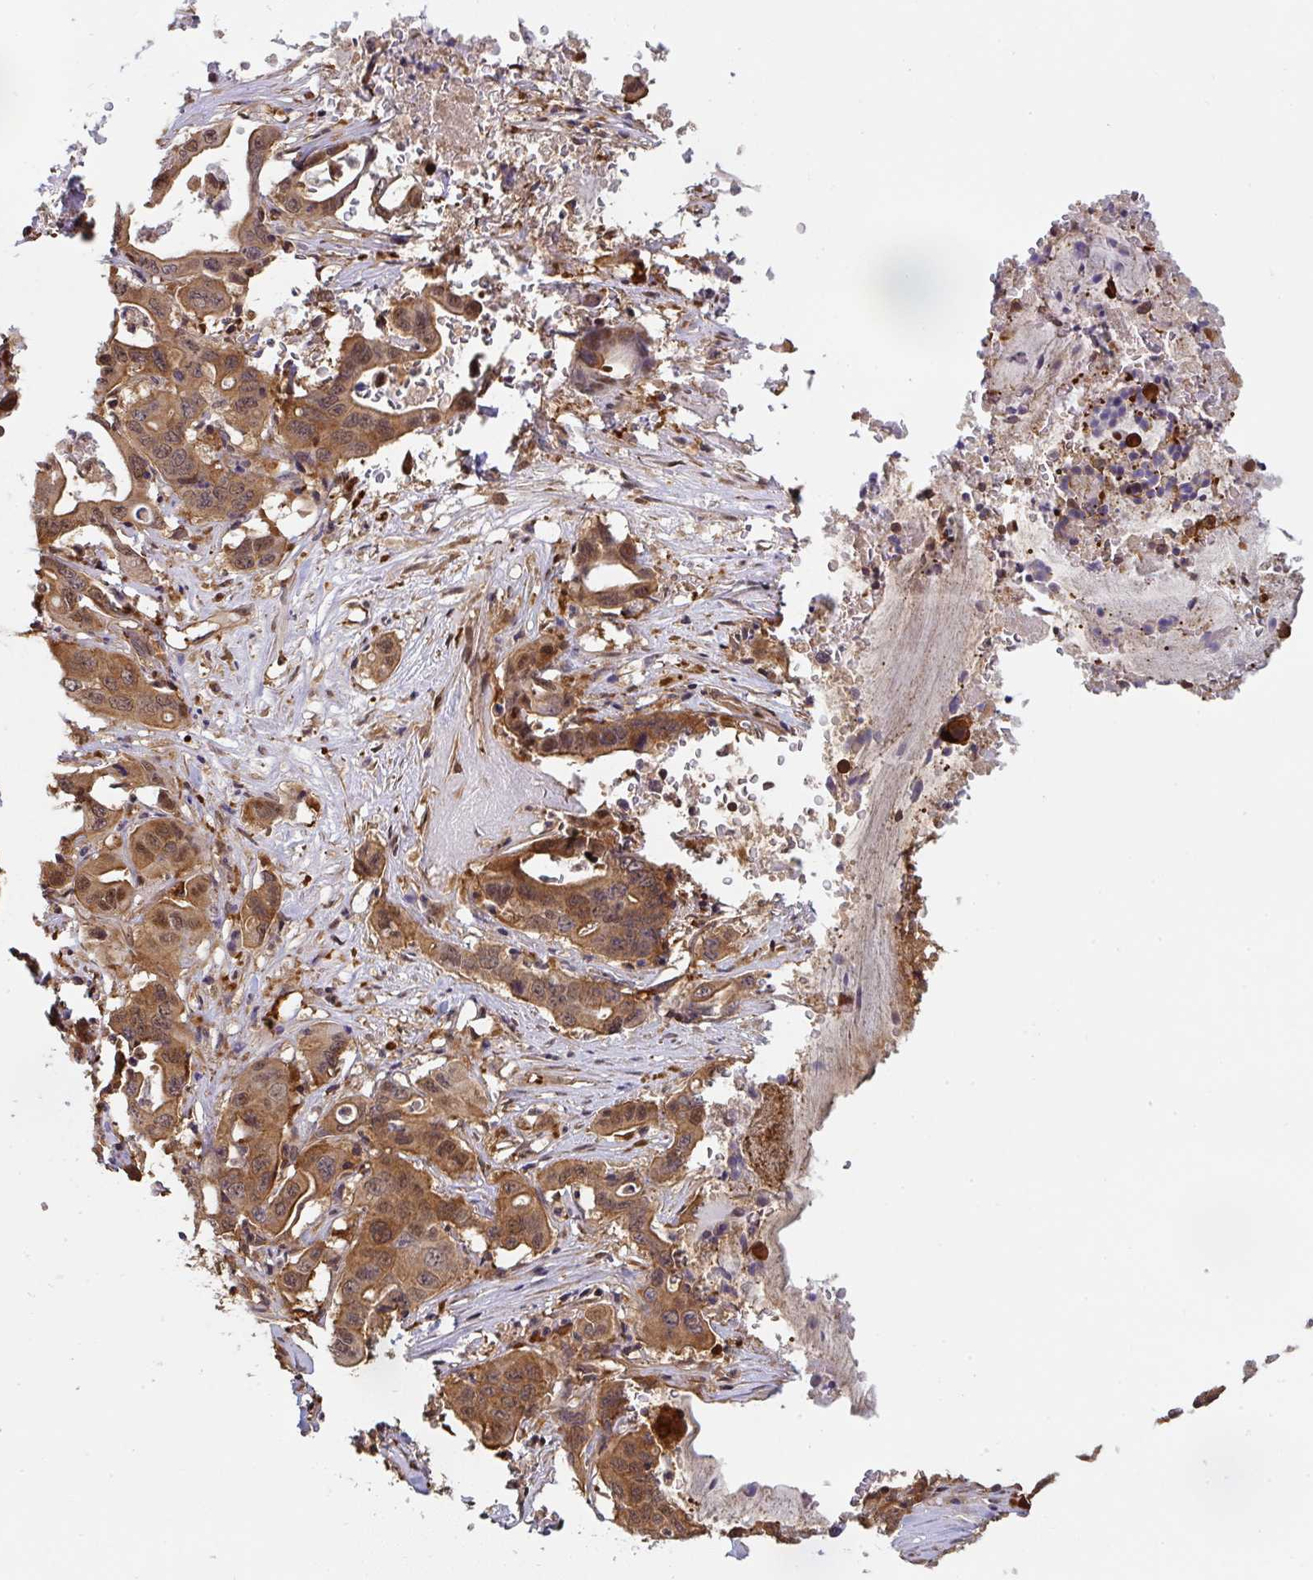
{"staining": {"intensity": "moderate", "quantity": ">75%", "location": "cytoplasmic/membranous"}, "tissue": "lung cancer", "cell_type": "Tumor cells", "image_type": "cancer", "snomed": [{"axis": "morphology", "description": "Adenocarcinoma, NOS"}, {"axis": "topography", "description": "Lung"}], "caption": "Human lung cancer (adenocarcinoma) stained with a brown dye displays moderate cytoplasmic/membranous positive expression in approximately >75% of tumor cells.", "gene": "ST13", "patient": {"sex": "female", "age": 60}}